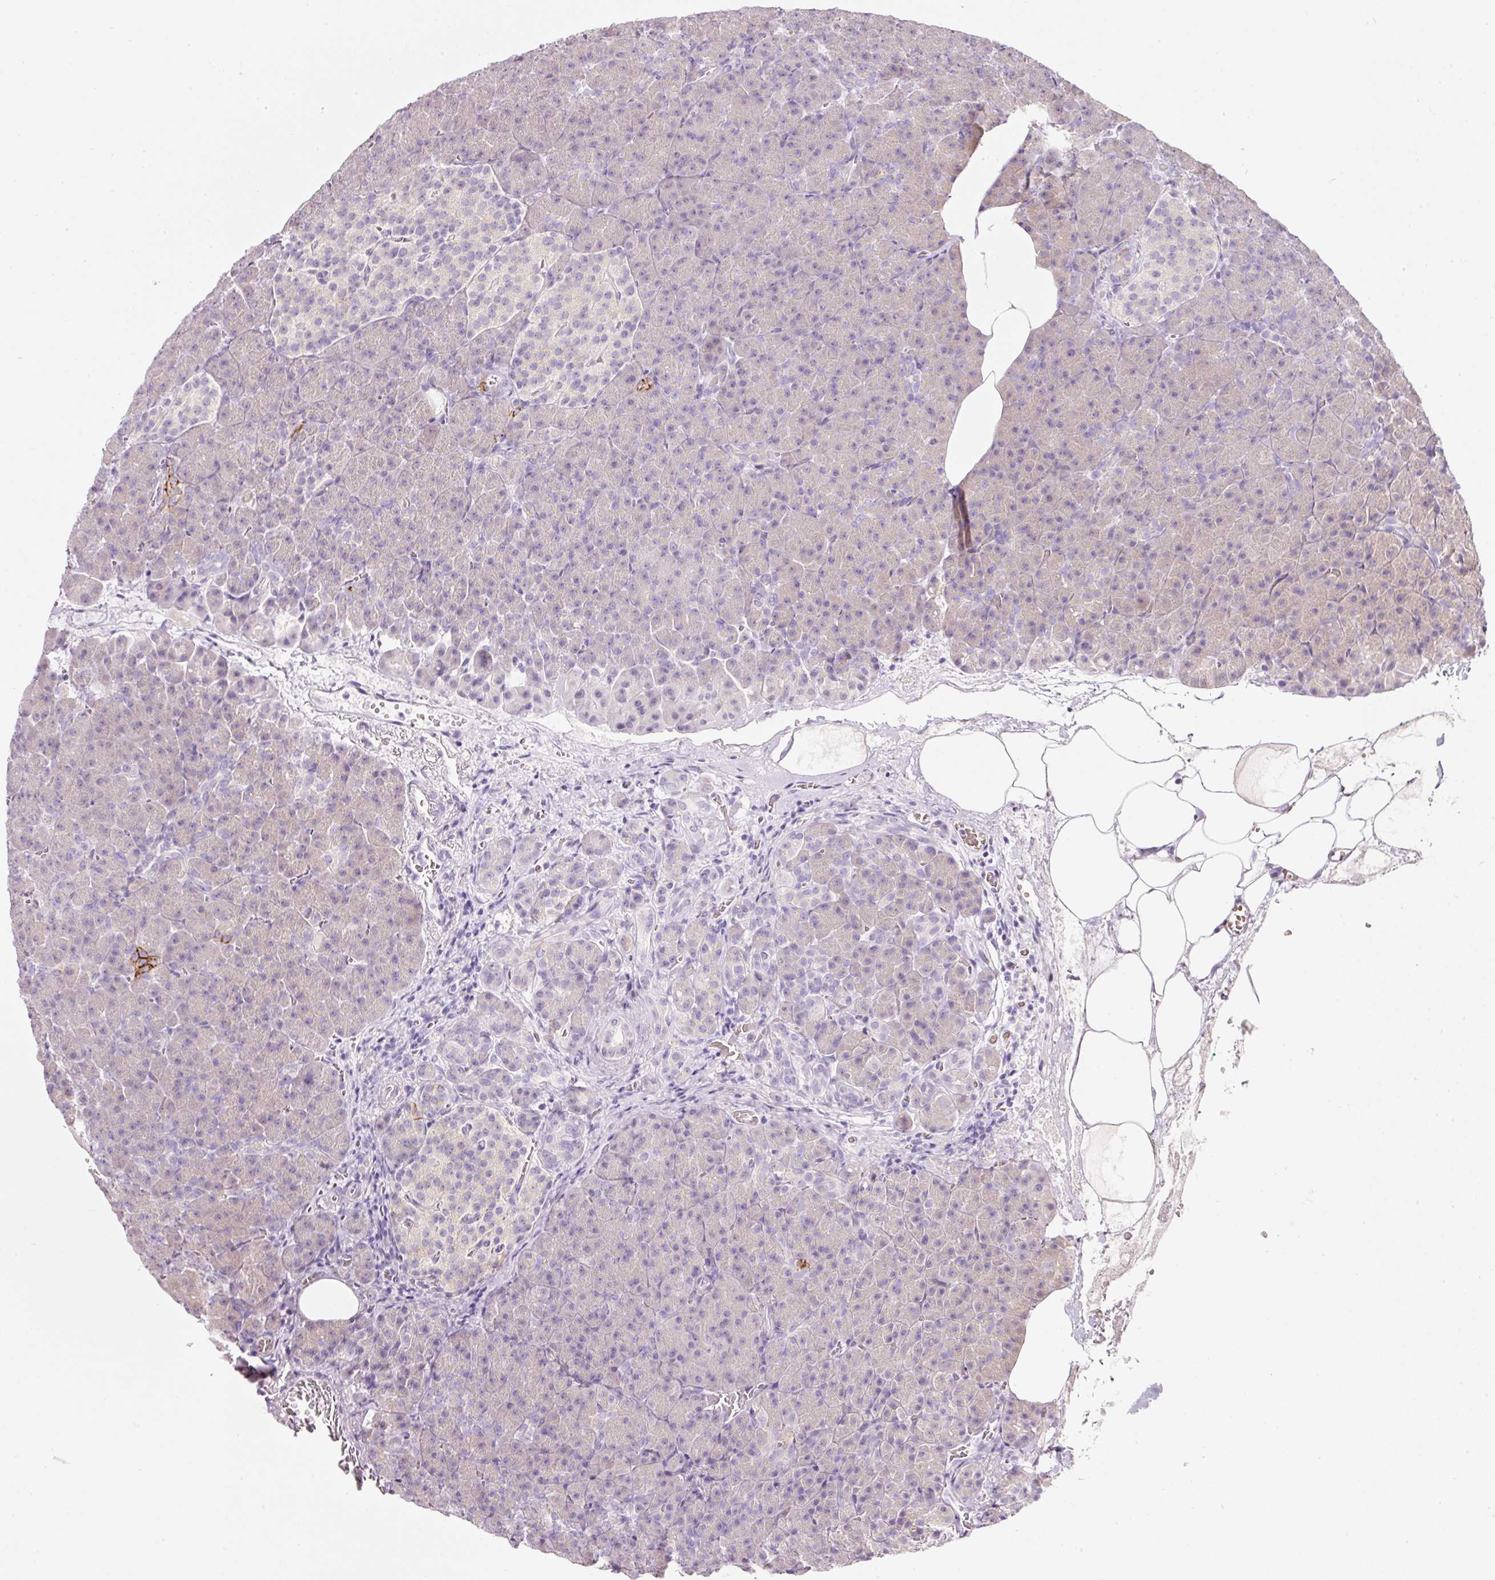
{"staining": {"intensity": "negative", "quantity": "none", "location": "none"}, "tissue": "pancreas", "cell_type": "Exocrine glandular cells", "image_type": "normal", "snomed": [{"axis": "morphology", "description": "Normal tissue, NOS"}, {"axis": "topography", "description": "Pancreas"}], "caption": "Pancreas was stained to show a protein in brown. There is no significant staining in exocrine glandular cells. (Immunohistochemistry, brightfield microscopy, high magnification).", "gene": "SLC2A2", "patient": {"sex": "female", "age": 74}}